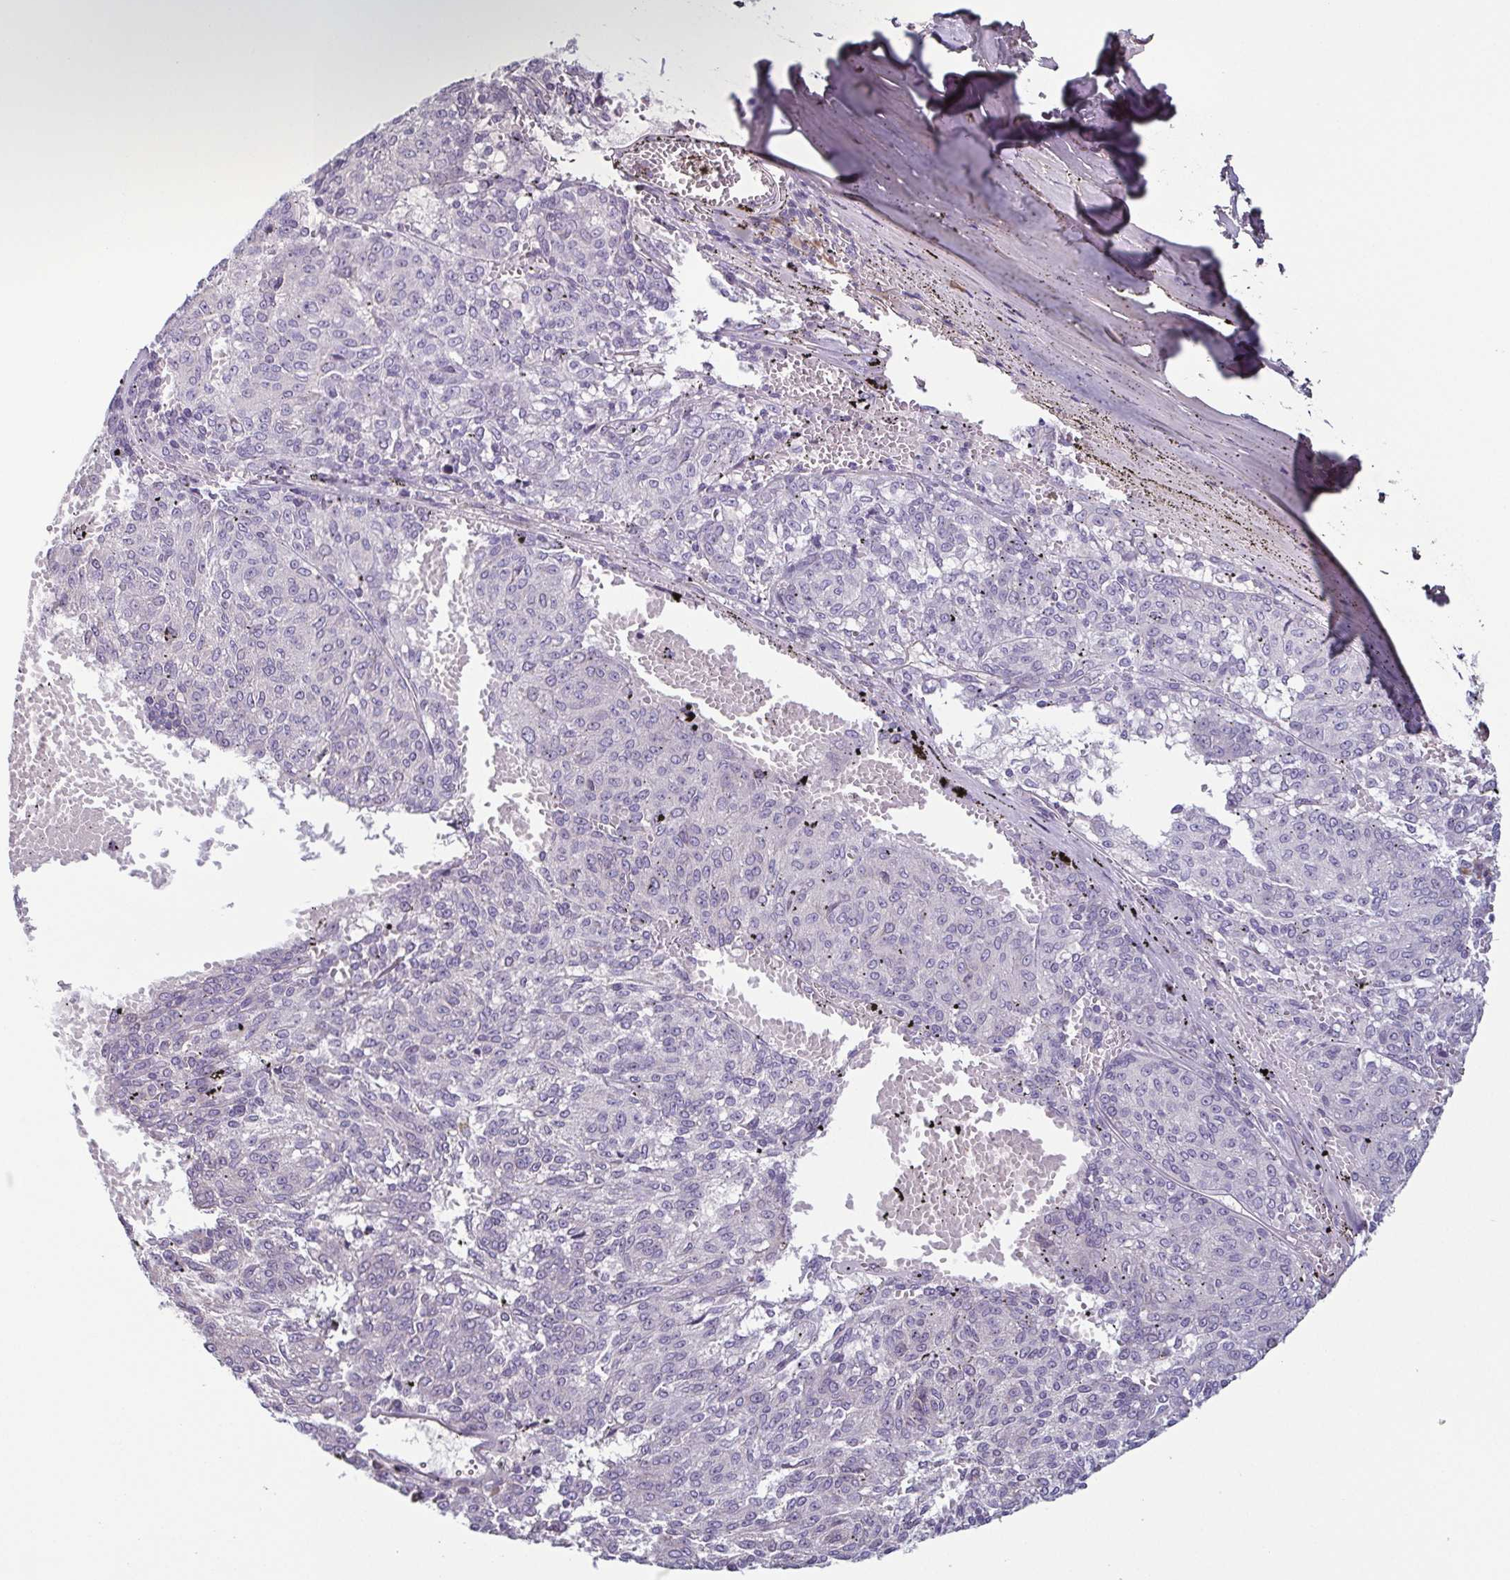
{"staining": {"intensity": "negative", "quantity": "none", "location": "none"}, "tissue": "melanoma", "cell_type": "Tumor cells", "image_type": "cancer", "snomed": [{"axis": "morphology", "description": "Malignant melanoma, NOS"}, {"axis": "topography", "description": "Skin"}], "caption": "Tumor cells show no significant staining in malignant melanoma. (Brightfield microscopy of DAB (3,3'-diaminobenzidine) immunohistochemistry (IHC) at high magnification).", "gene": "ECM1", "patient": {"sex": "female", "age": 72}}